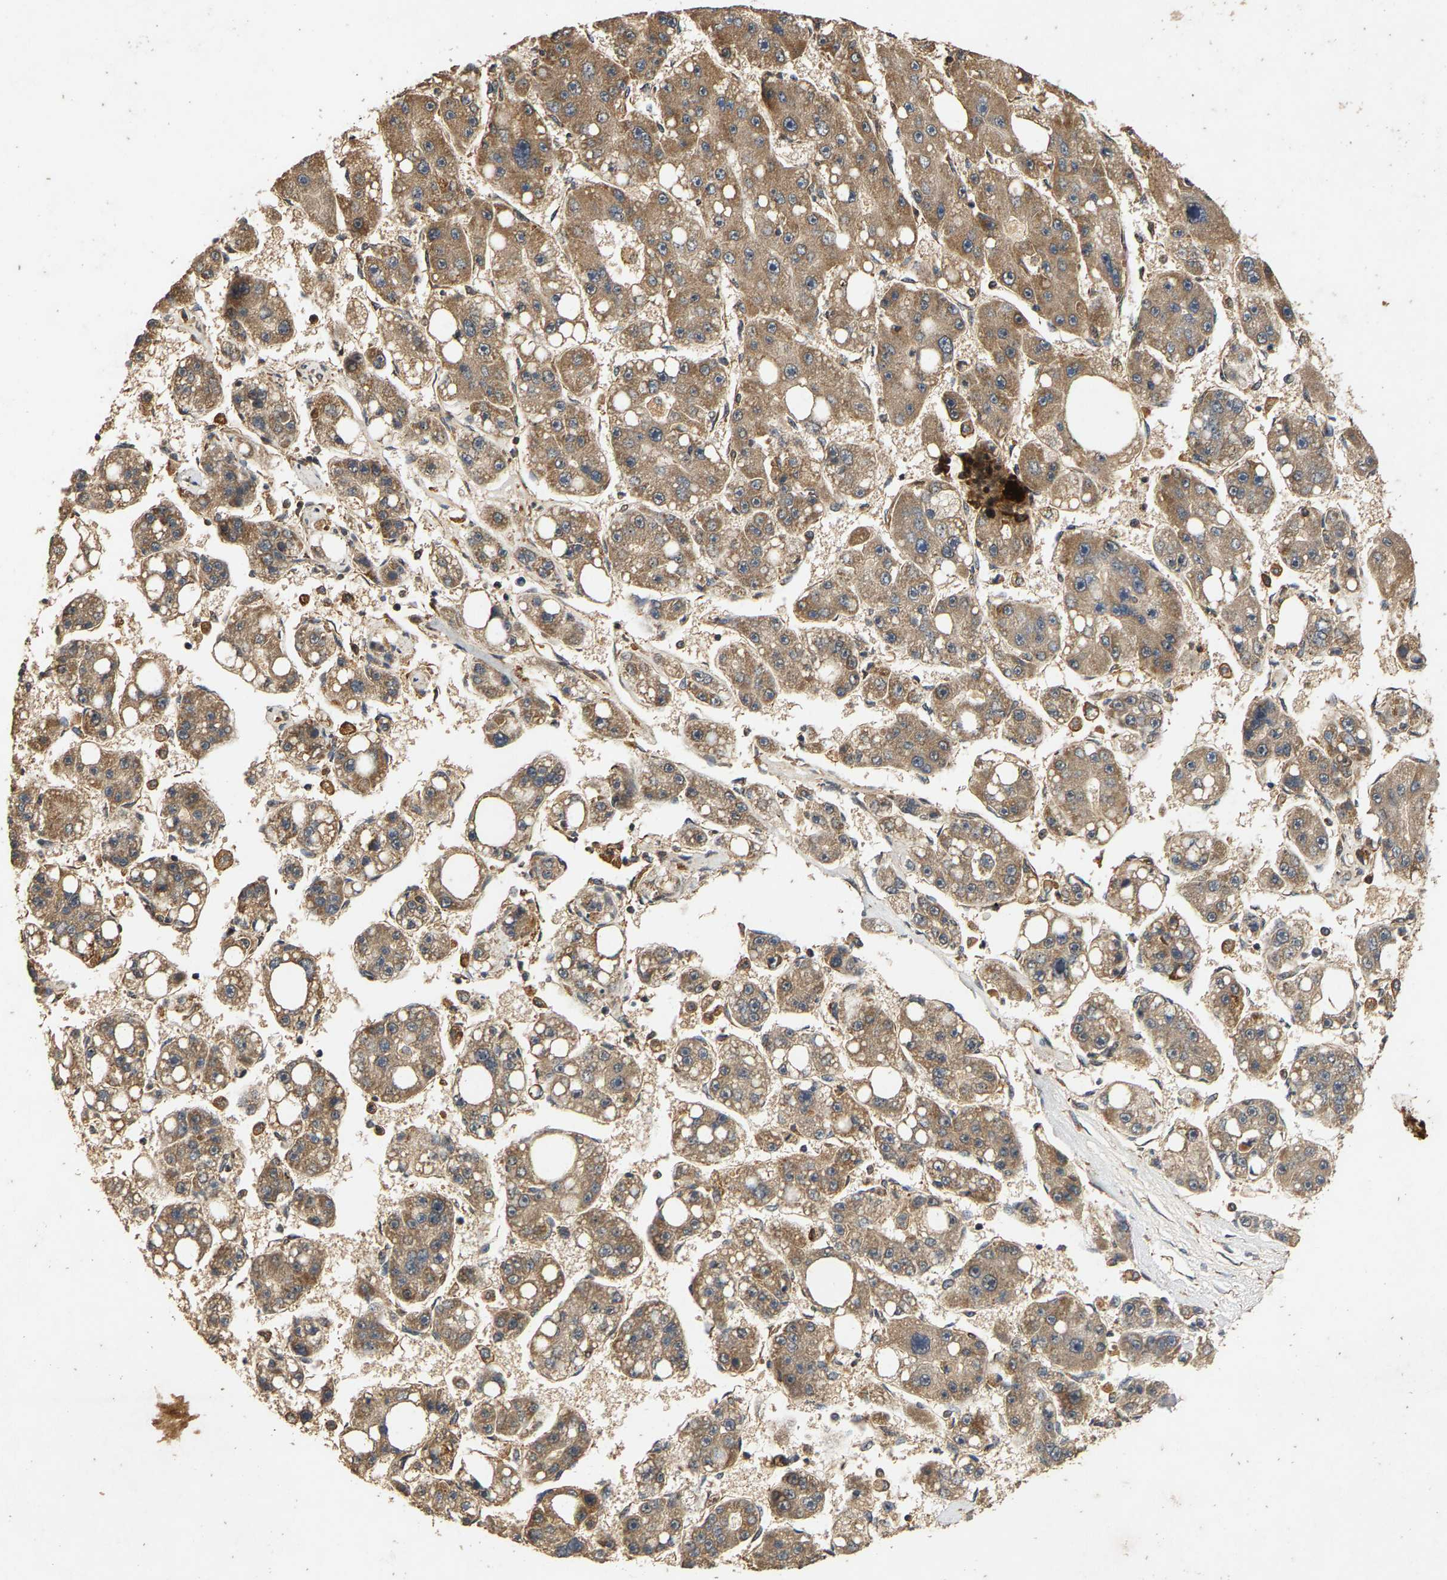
{"staining": {"intensity": "moderate", "quantity": ">75%", "location": "cytoplasmic/membranous"}, "tissue": "liver cancer", "cell_type": "Tumor cells", "image_type": "cancer", "snomed": [{"axis": "morphology", "description": "Carcinoma, Hepatocellular, NOS"}, {"axis": "topography", "description": "Liver"}], "caption": "IHC (DAB (3,3'-diaminobenzidine)) staining of liver cancer reveals moderate cytoplasmic/membranous protein expression in about >75% of tumor cells. (DAB = brown stain, brightfield microscopy at high magnification).", "gene": "CIDEC", "patient": {"sex": "female", "age": 61}}